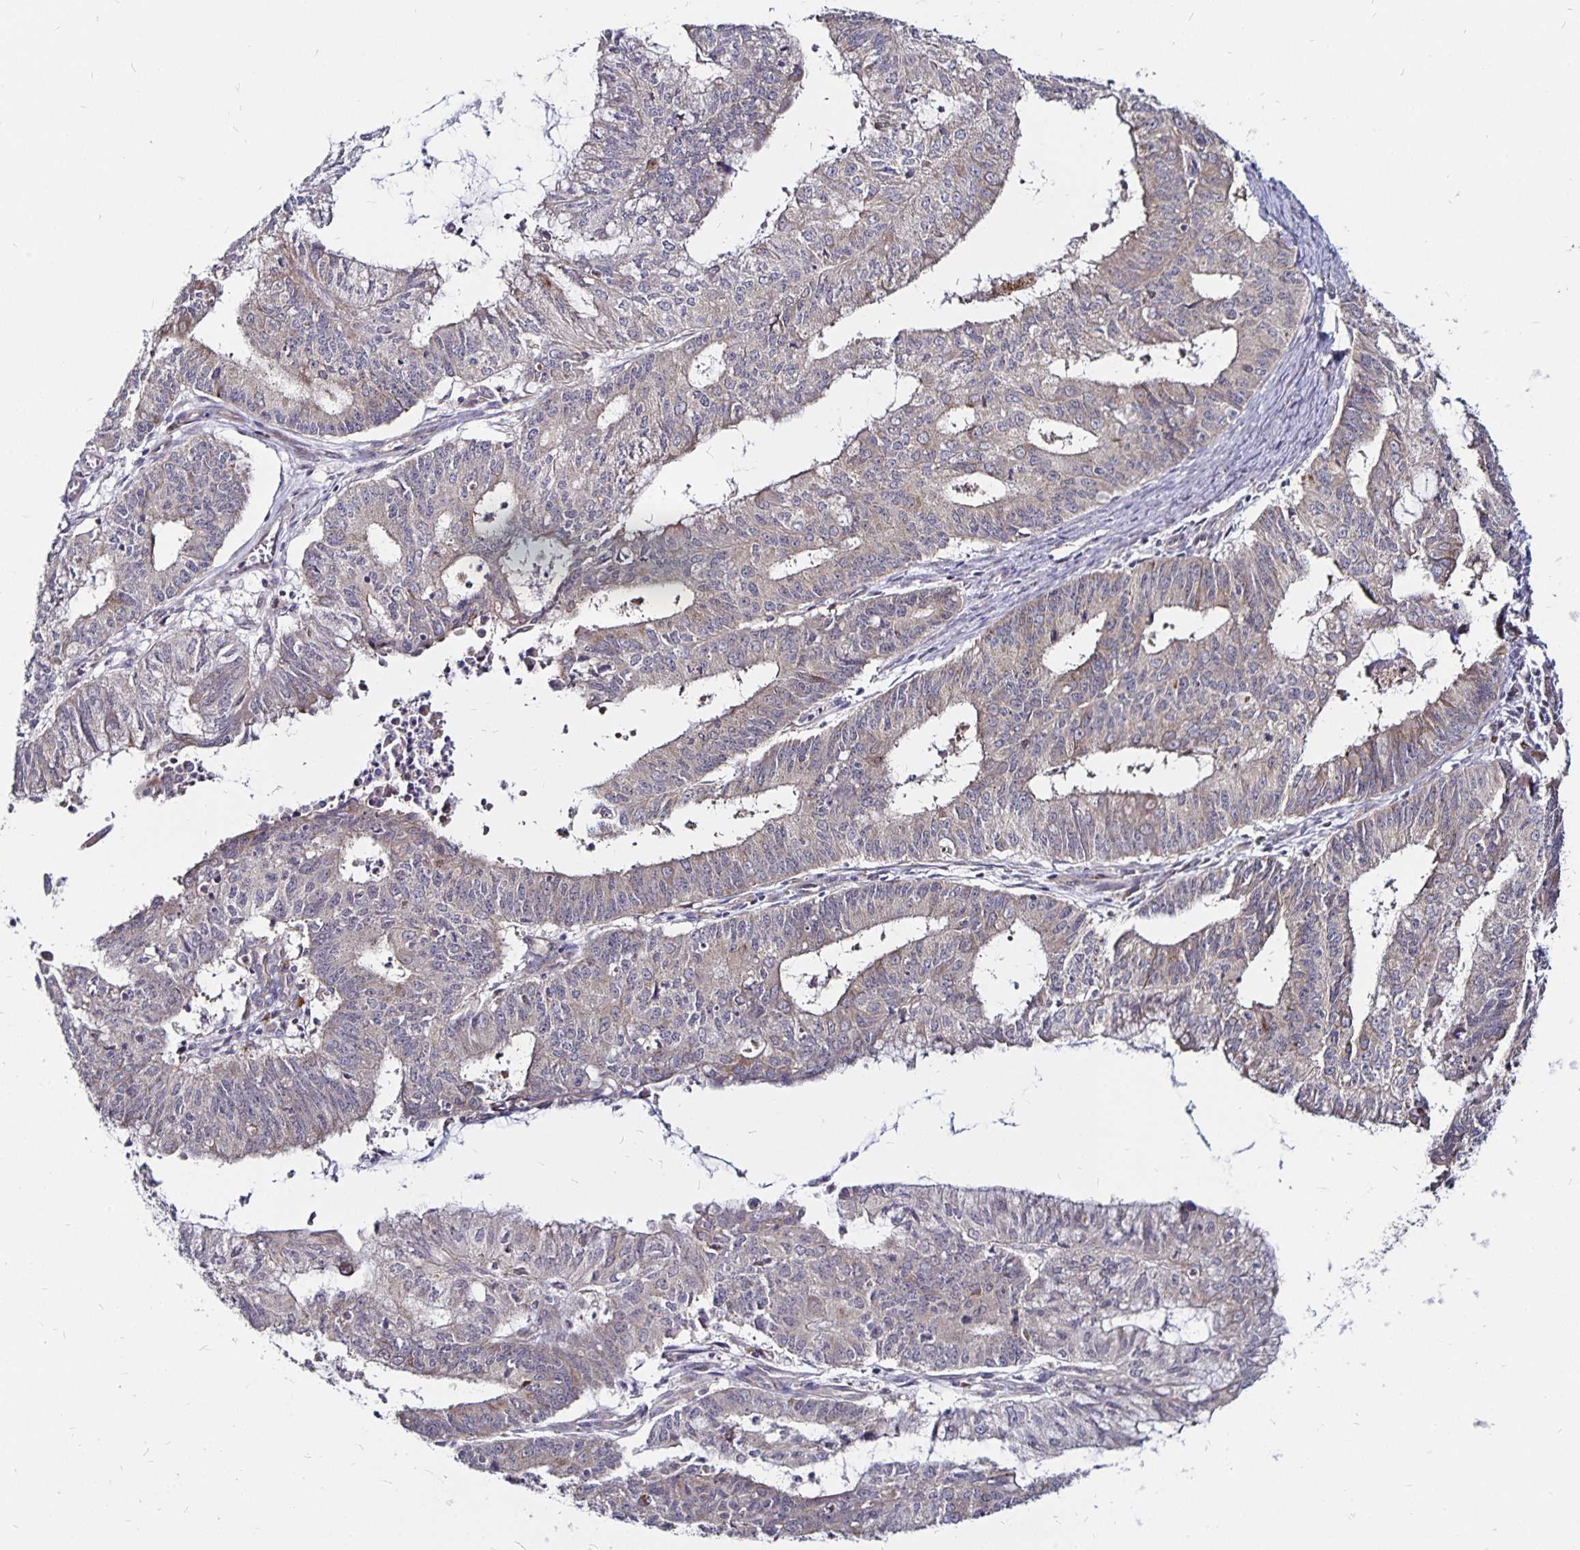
{"staining": {"intensity": "negative", "quantity": "none", "location": "none"}, "tissue": "endometrial cancer", "cell_type": "Tumor cells", "image_type": "cancer", "snomed": [{"axis": "morphology", "description": "Adenocarcinoma, NOS"}, {"axis": "topography", "description": "Endometrium"}], "caption": "IHC photomicrograph of human endometrial cancer stained for a protein (brown), which demonstrates no staining in tumor cells.", "gene": "CYP27A1", "patient": {"sex": "female", "age": 61}}